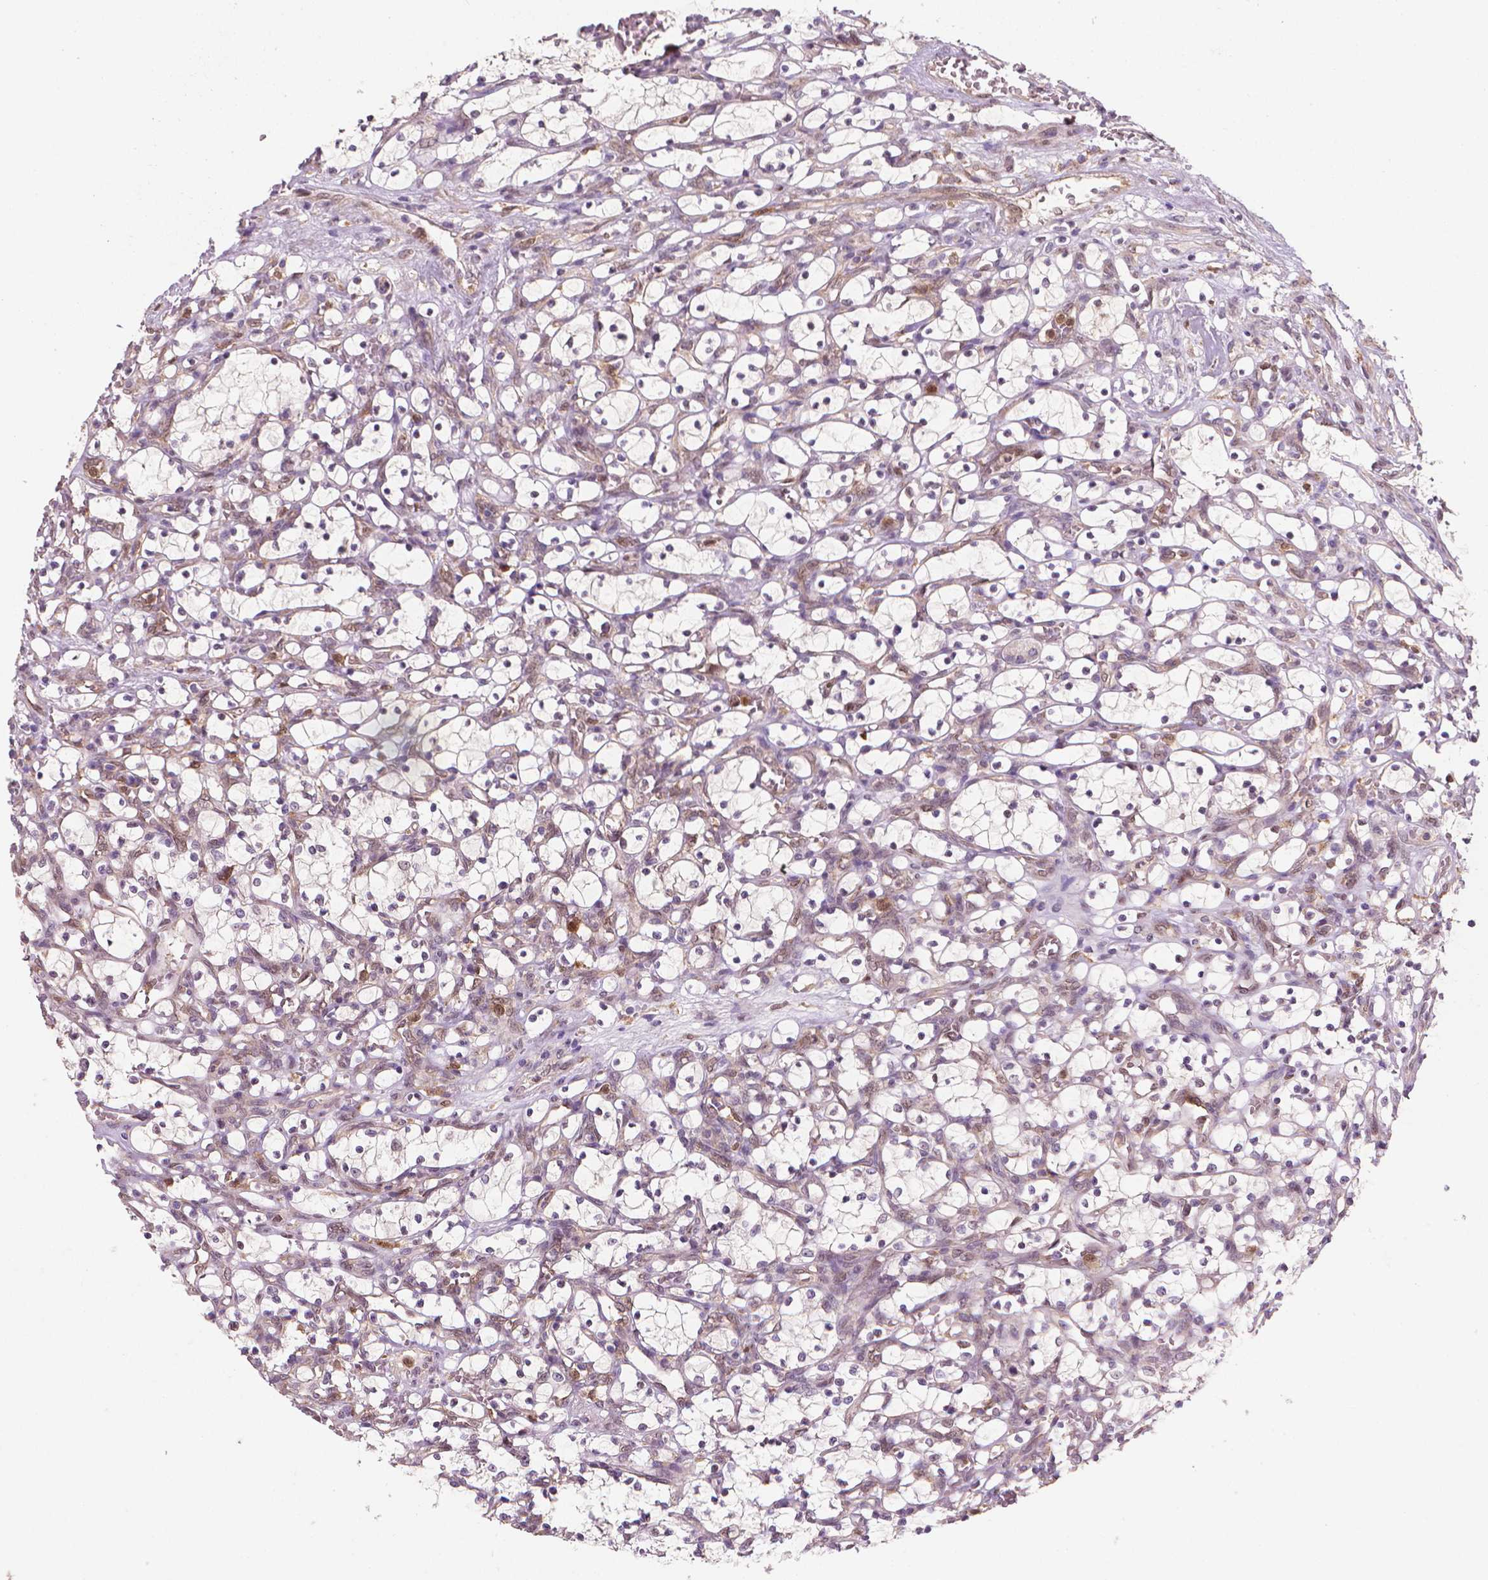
{"staining": {"intensity": "negative", "quantity": "none", "location": "none"}, "tissue": "renal cancer", "cell_type": "Tumor cells", "image_type": "cancer", "snomed": [{"axis": "morphology", "description": "Adenocarcinoma, NOS"}, {"axis": "topography", "description": "Kidney"}], "caption": "Immunohistochemistry (IHC) micrograph of neoplastic tissue: renal cancer stained with DAB (3,3'-diaminobenzidine) shows no significant protein positivity in tumor cells. (Immunohistochemistry (IHC), brightfield microscopy, high magnification).", "gene": "TNFAIP2", "patient": {"sex": "female", "age": 69}}